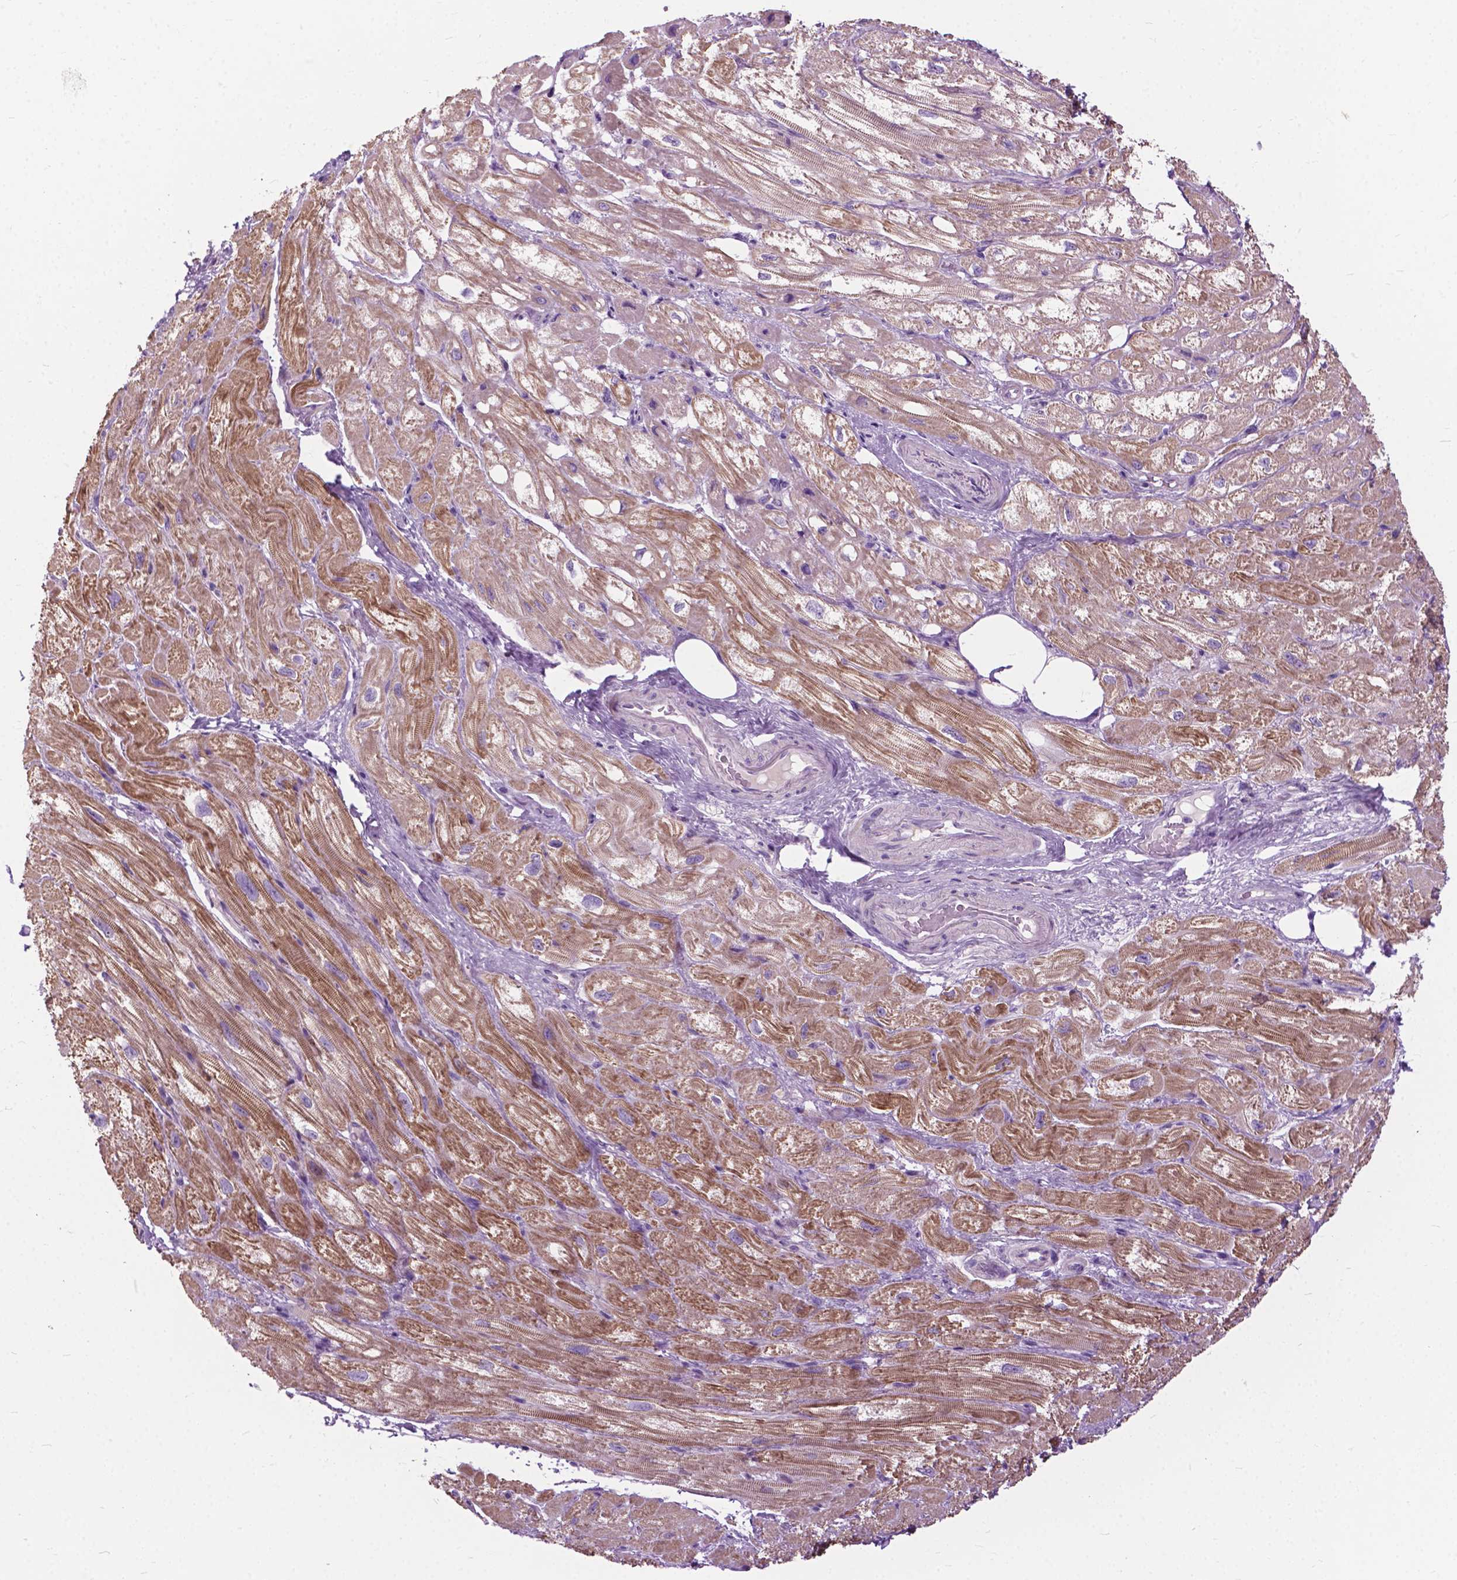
{"staining": {"intensity": "moderate", "quantity": "25%-75%", "location": "cytoplasmic/membranous"}, "tissue": "heart muscle", "cell_type": "Cardiomyocytes", "image_type": "normal", "snomed": [{"axis": "morphology", "description": "Normal tissue, NOS"}, {"axis": "topography", "description": "Heart"}], "caption": "Protein staining by immunohistochemistry displays moderate cytoplasmic/membranous staining in about 25%-75% of cardiomyocytes in benign heart muscle.", "gene": "PRR35", "patient": {"sex": "female", "age": 69}}